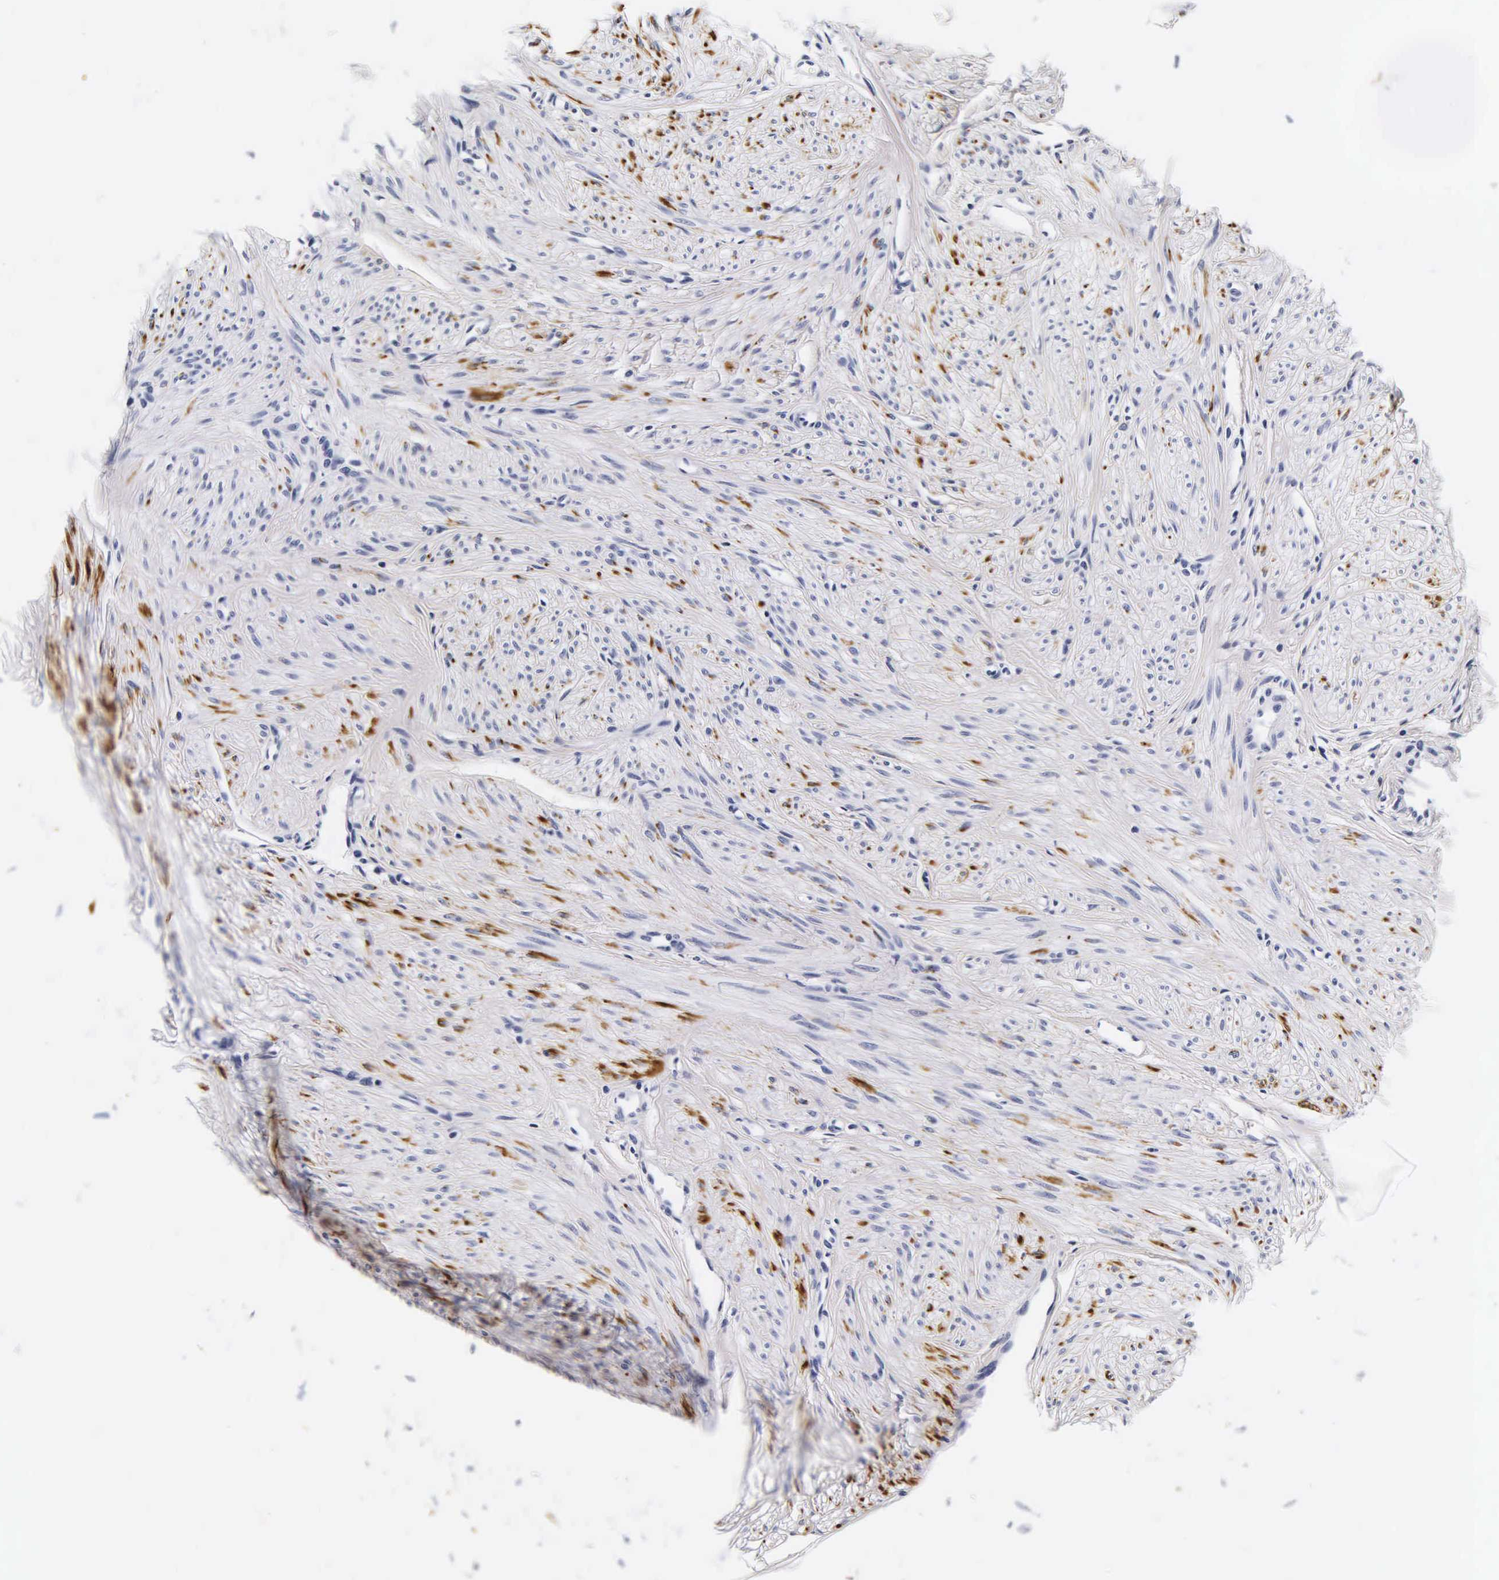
{"staining": {"intensity": "weak", "quantity": "<25%", "location": "cytoplasmic/membranous"}, "tissue": "smooth muscle", "cell_type": "Smooth muscle cells", "image_type": "normal", "snomed": [{"axis": "morphology", "description": "Normal tissue, NOS"}, {"axis": "topography", "description": "Uterus"}], "caption": "Immunohistochemistry micrograph of unremarkable smooth muscle: smooth muscle stained with DAB (3,3'-diaminobenzidine) demonstrates no significant protein staining in smooth muscle cells. (Brightfield microscopy of DAB (3,3'-diaminobenzidine) immunohistochemistry at high magnification).", "gene": "KRT18", "patient": {"sex": "female", "age": 45}}